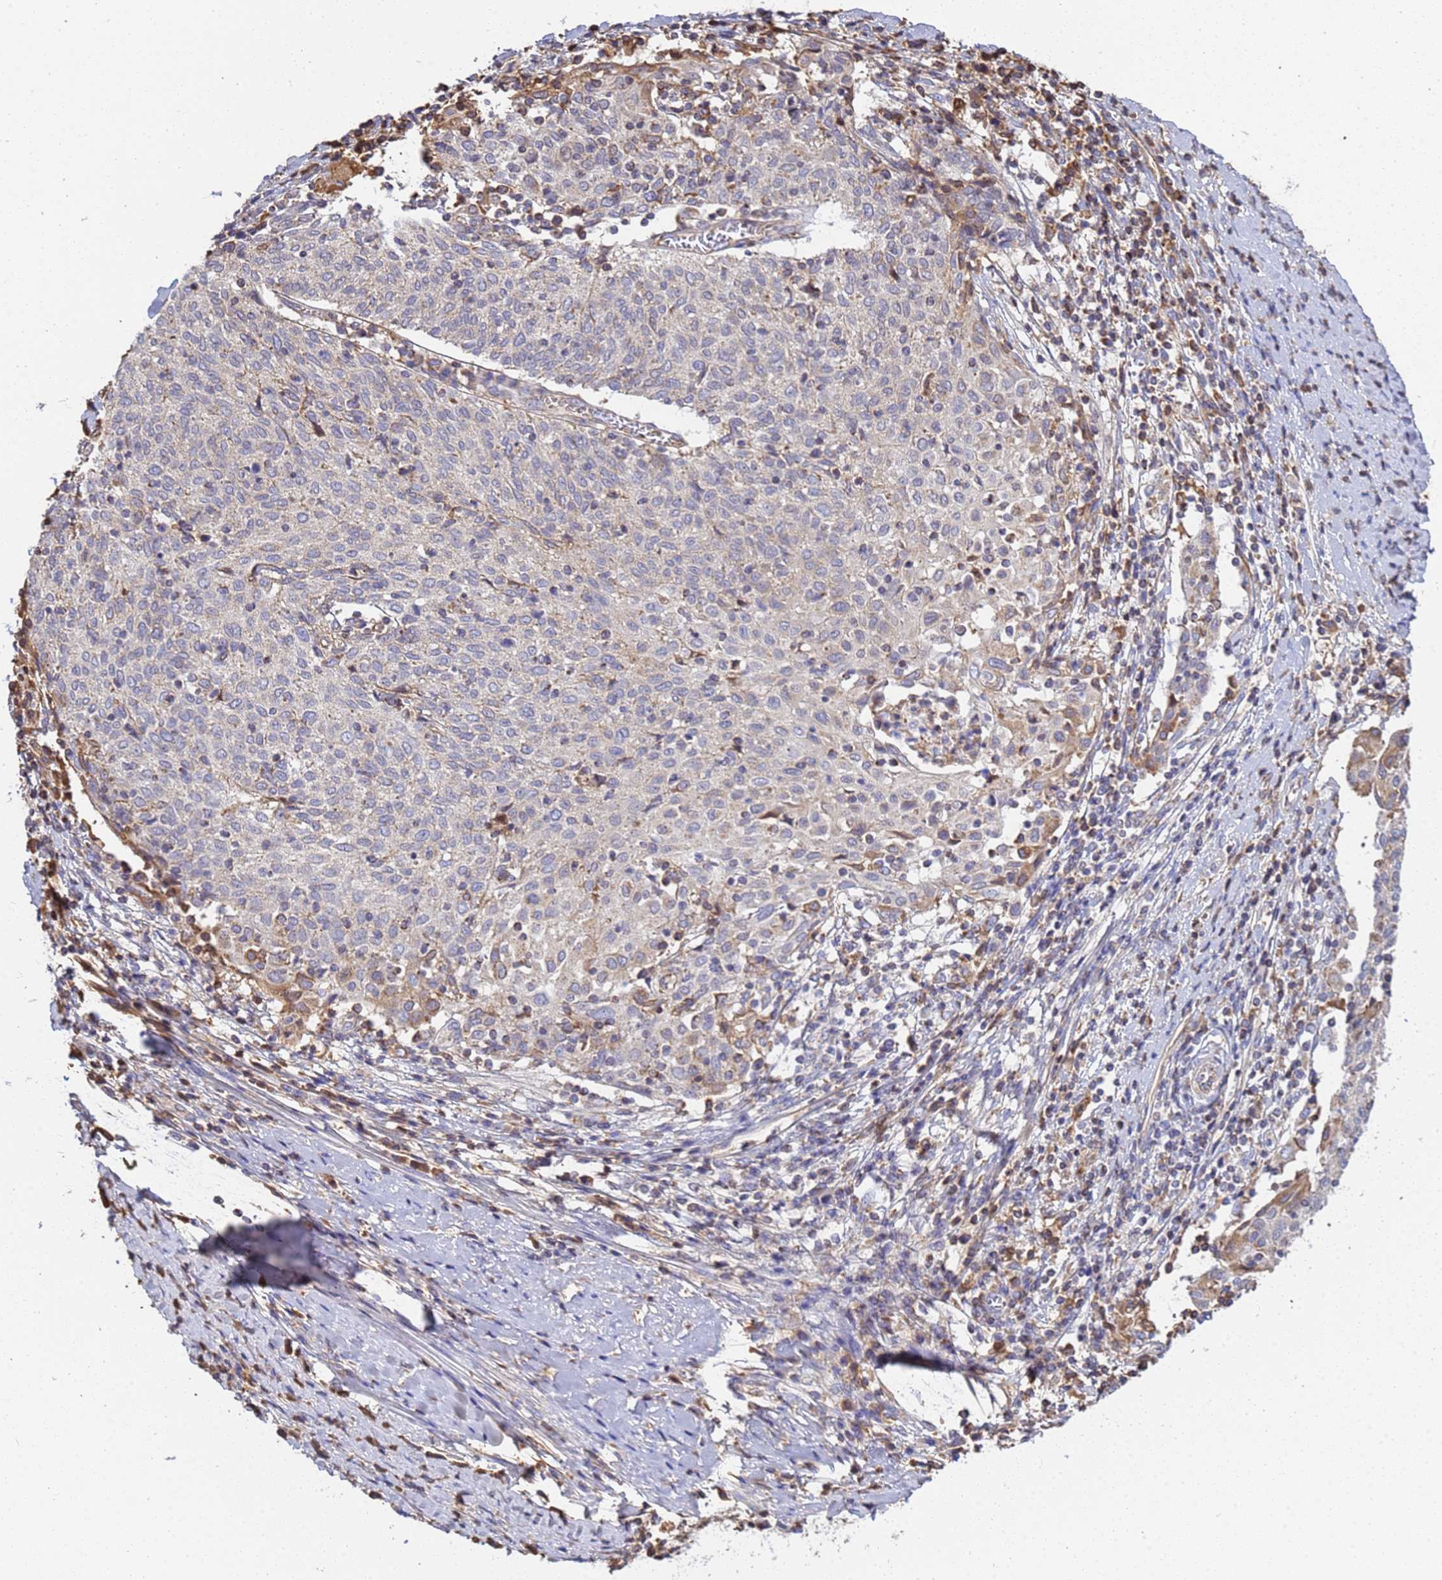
{"staining": {"intensity": "negative", "quantity": "none", "location": "none"}, "tissue": "cervical cancer", "cell_type": "Tumor cells", "image_type": "cancer", "snomed": [{"axis": "morphology", "description": "Squamous cell carcinoma, NOS"}, {"axis": "topography", "description": "Cervix"}], "caption": "Immunohistochemistry (IHC) image of human squamous cell carcinoma (cervical) stained for a protein (brown), which demonstrates no positivity in tumor cells. (Stains: DAB immunohistochemistry with hematoxylin counter stain, Microscopy: brightfield microscopy at high magnification).", "gene": "GLUD1", "patient": {"sex": "female", "age": 52}}